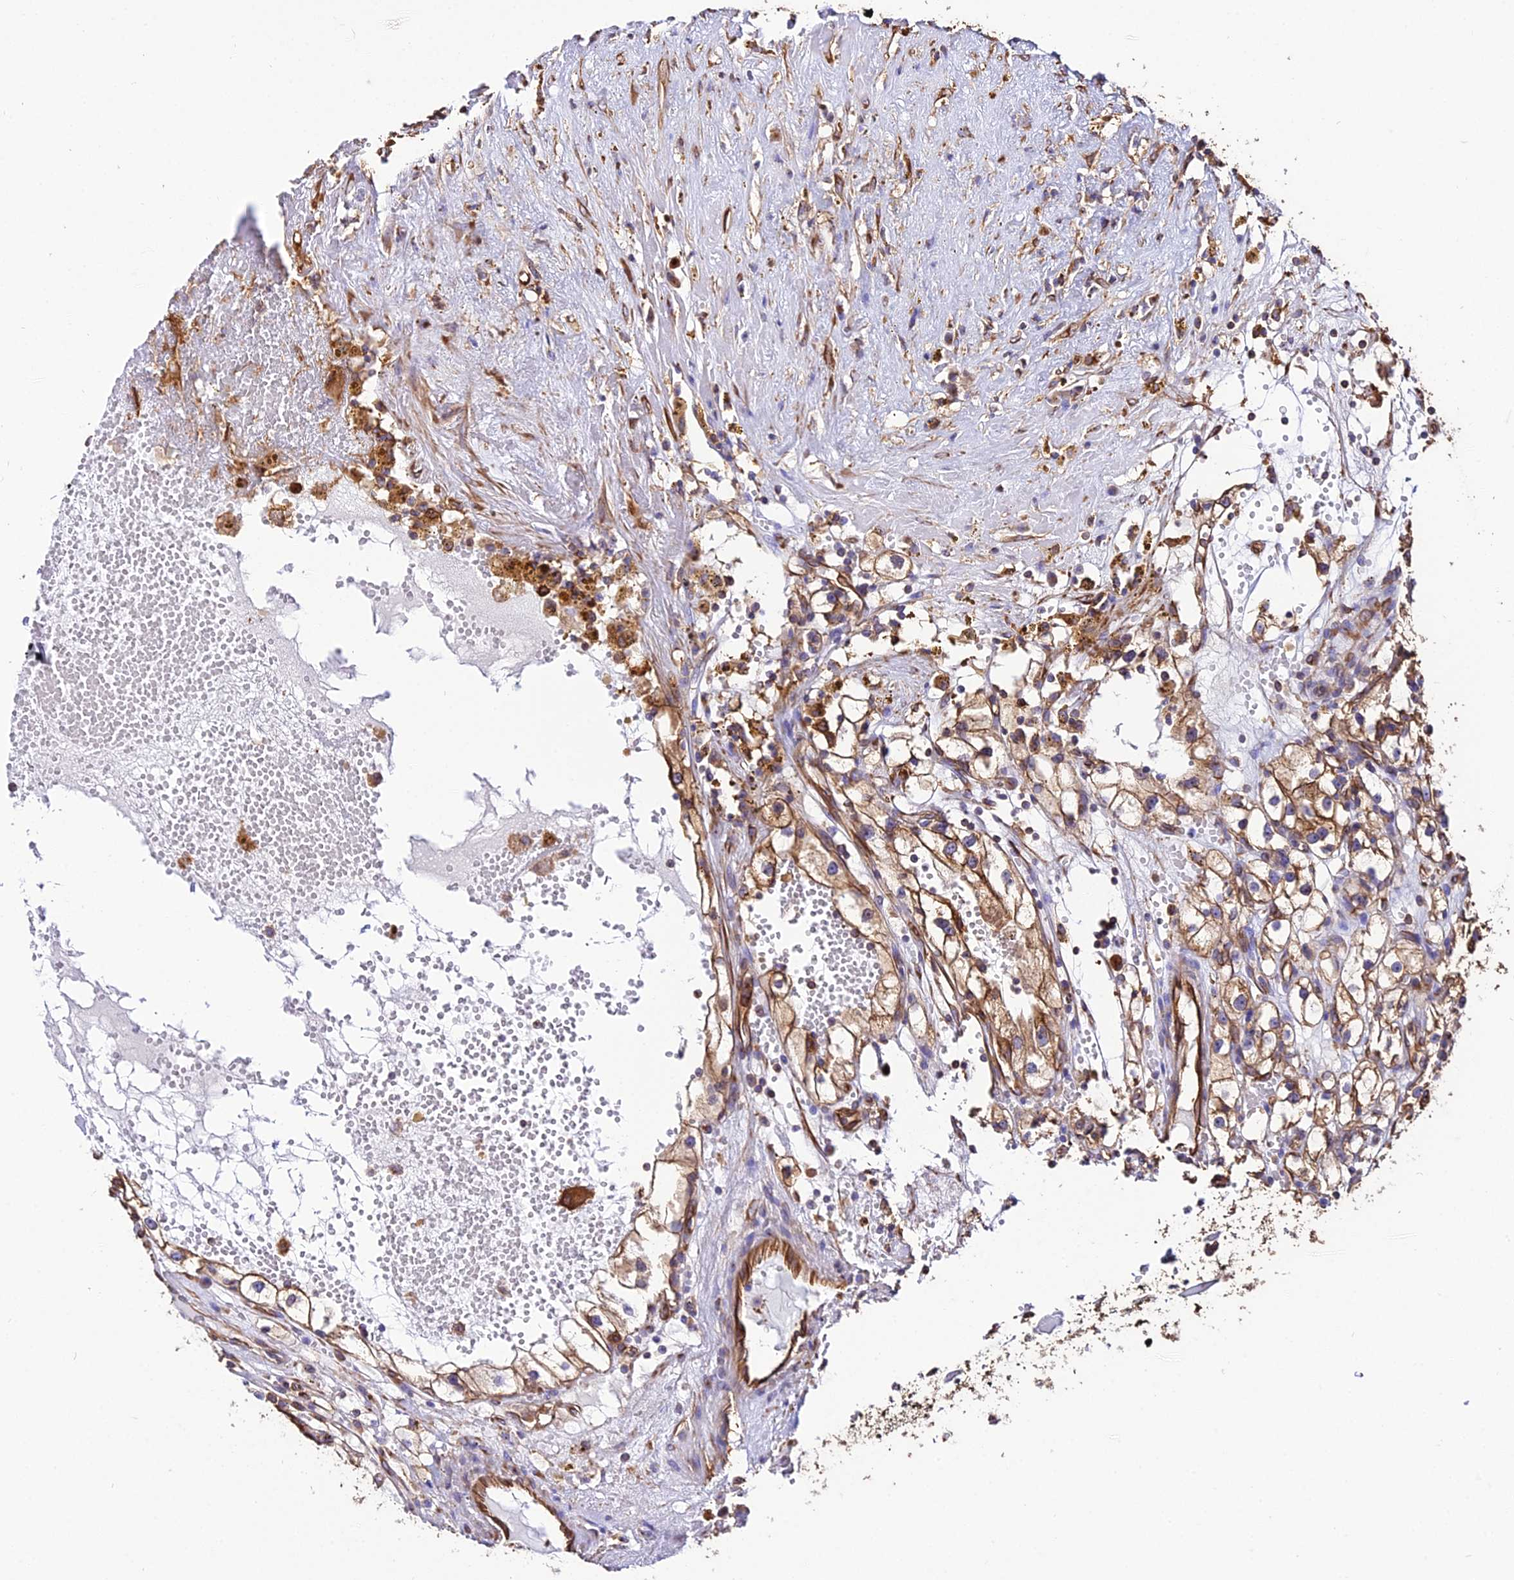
{"staining": {"intensity": "moderate", "quantity": ">75%", "location": "cytoplasmic/membranous"}, "tissue": "renal cancer", "cell_type": "Tumor cells", "image_type": "cancer", "snomed": [{"axis": "morphology", "description": "Adenocarcinoma, NOS"}, {"axis": "topography", "description": "Kidney"}], "caption": "Adenocarcinoma (renal) stained for a protein reveals moderate cytoplasmic/membranous positivity in tumor cells.", "gene": "TUBA3D", "patient": {"sex": "male", "age": 56}}